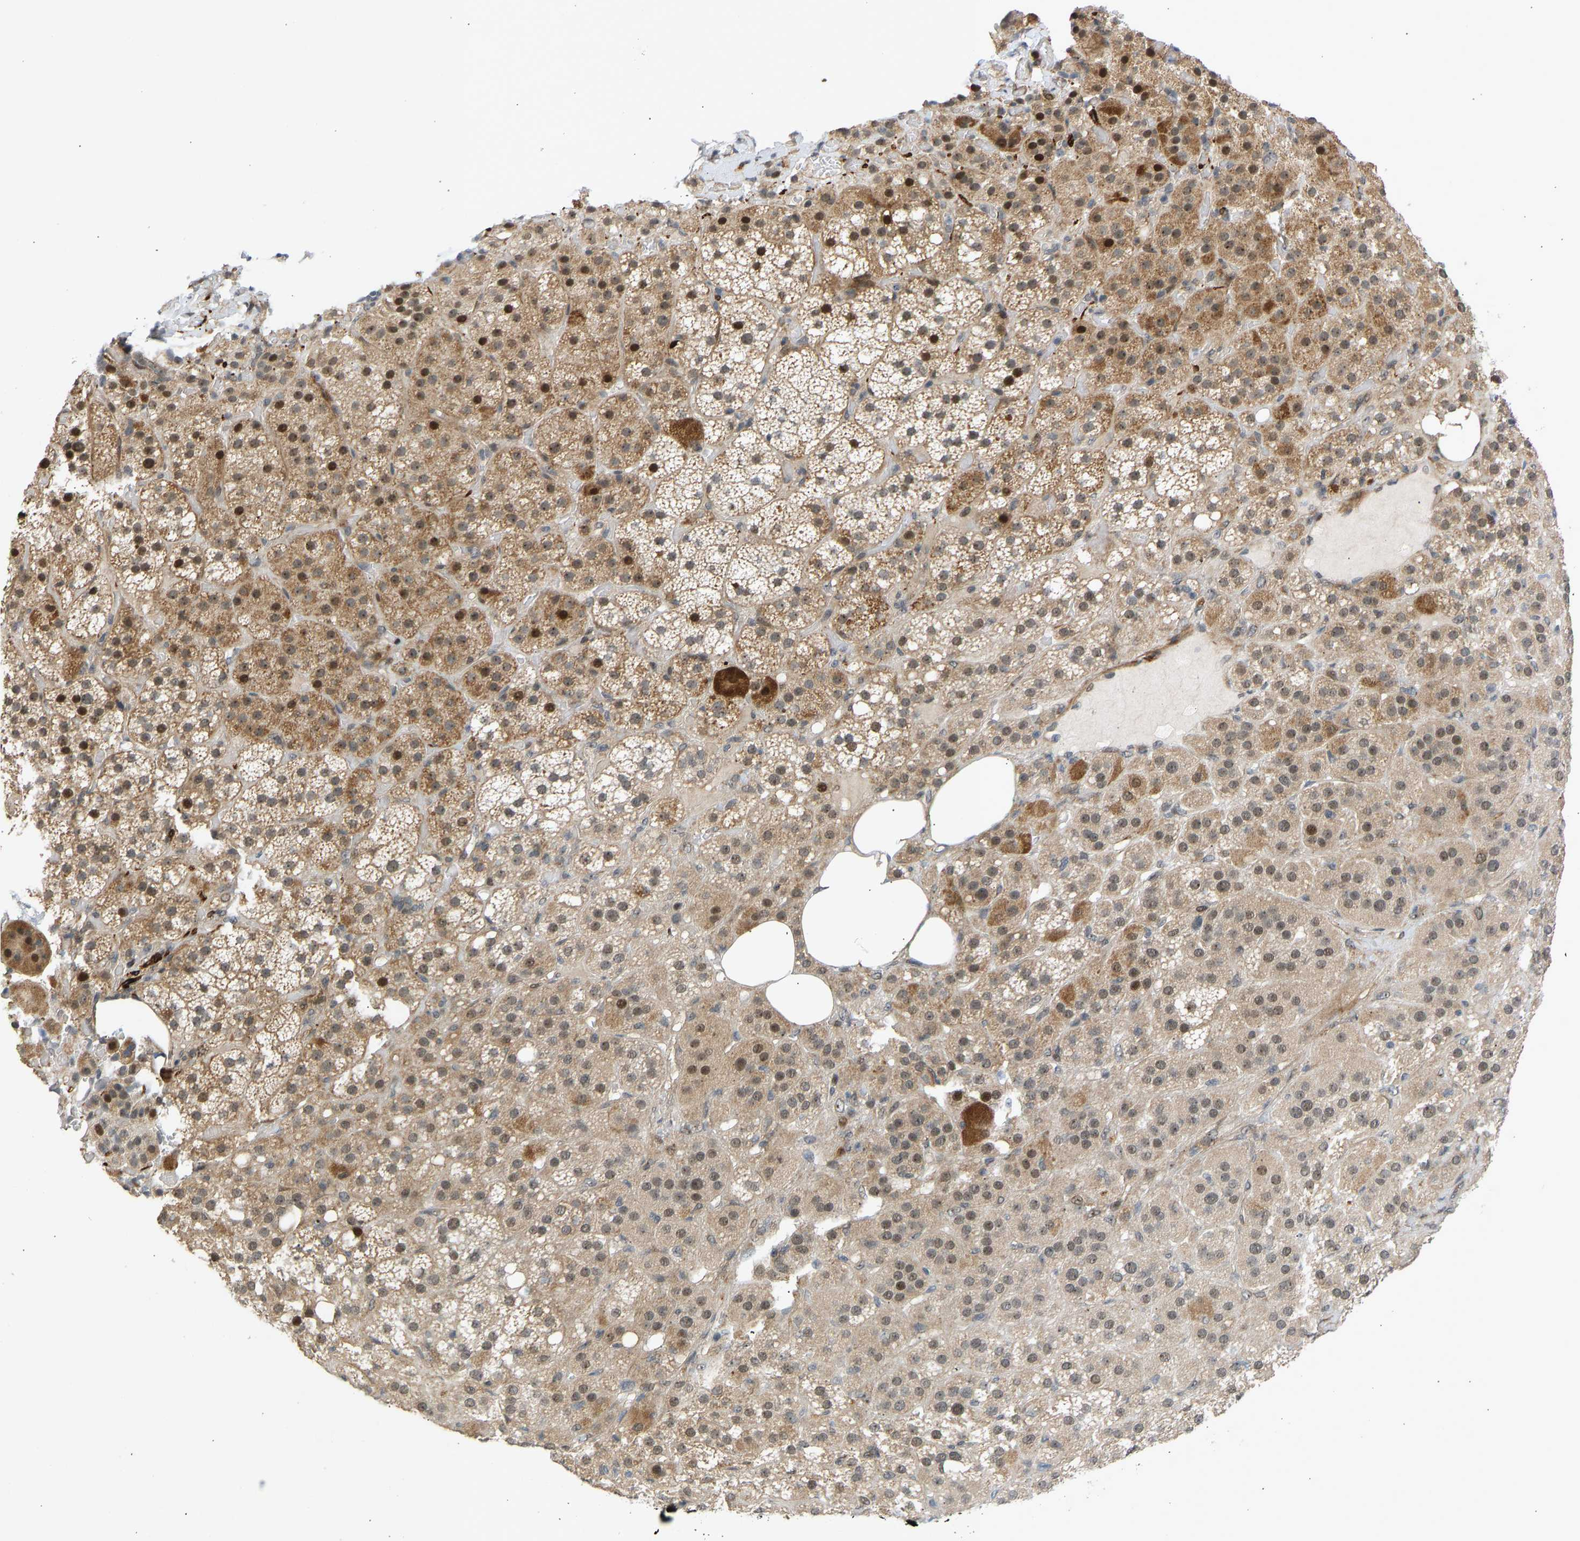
{"staining": {"intensity": "moderate", "quantity": ">75%", "location": "cytoplasmic/membranous,nuclear"}, "tissue": "adrenal gland", "cell_type": "Glandular cells", "image_type": "normal", "snomed": [{"axis": "morphology", "description": "Normal tissue, NOS"}, {"axis": "topography", "description": "Adrenal gland"}], "caption": "Human adrenal gland stained with a brown dye exhibits moderate cytoplasmic/membranous,nuclear positive staining in approximately >75% of glandular cells.", "gene": "BAG1", "patient": {"sex": "female", "age": 59}}